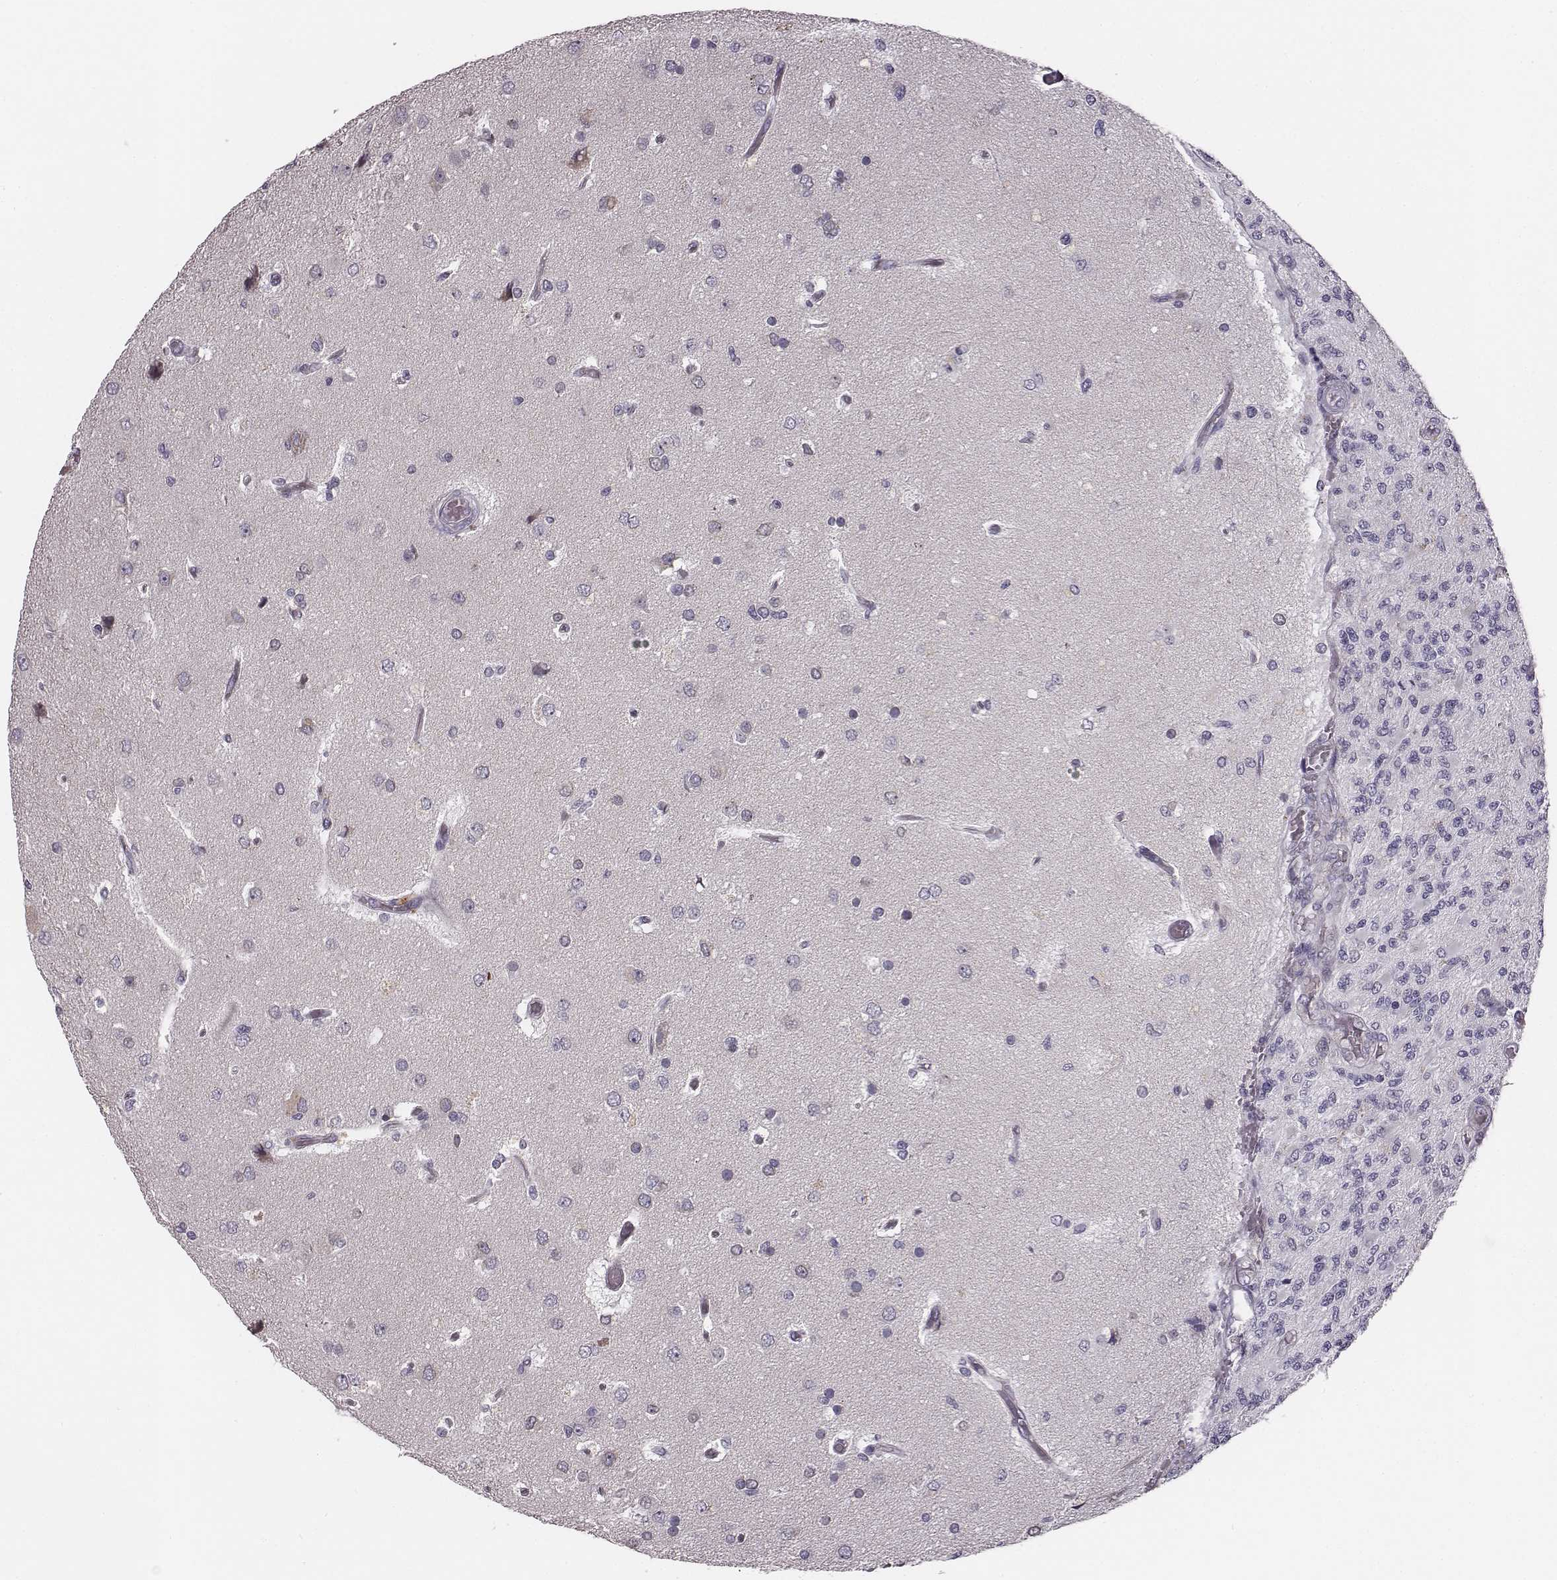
{"staining": {"intensity": "negative", "quantity": "none", "location": "none"}, "tissue": "glioma", "cell_type": "Tumor cells", "image_type": "cancer", "snomed": [{"axis": "morphology", "description": "Glioma, malignant, High grade"}, {"axis": "topography", "description": "Brain"}], "caption": "This is a histopathology image of immunohistochemistry staining of glioma, which shows no positivity in tumor cells.", "gene": "UBL4B", "patient": {"sex": "female", "age": 63}}